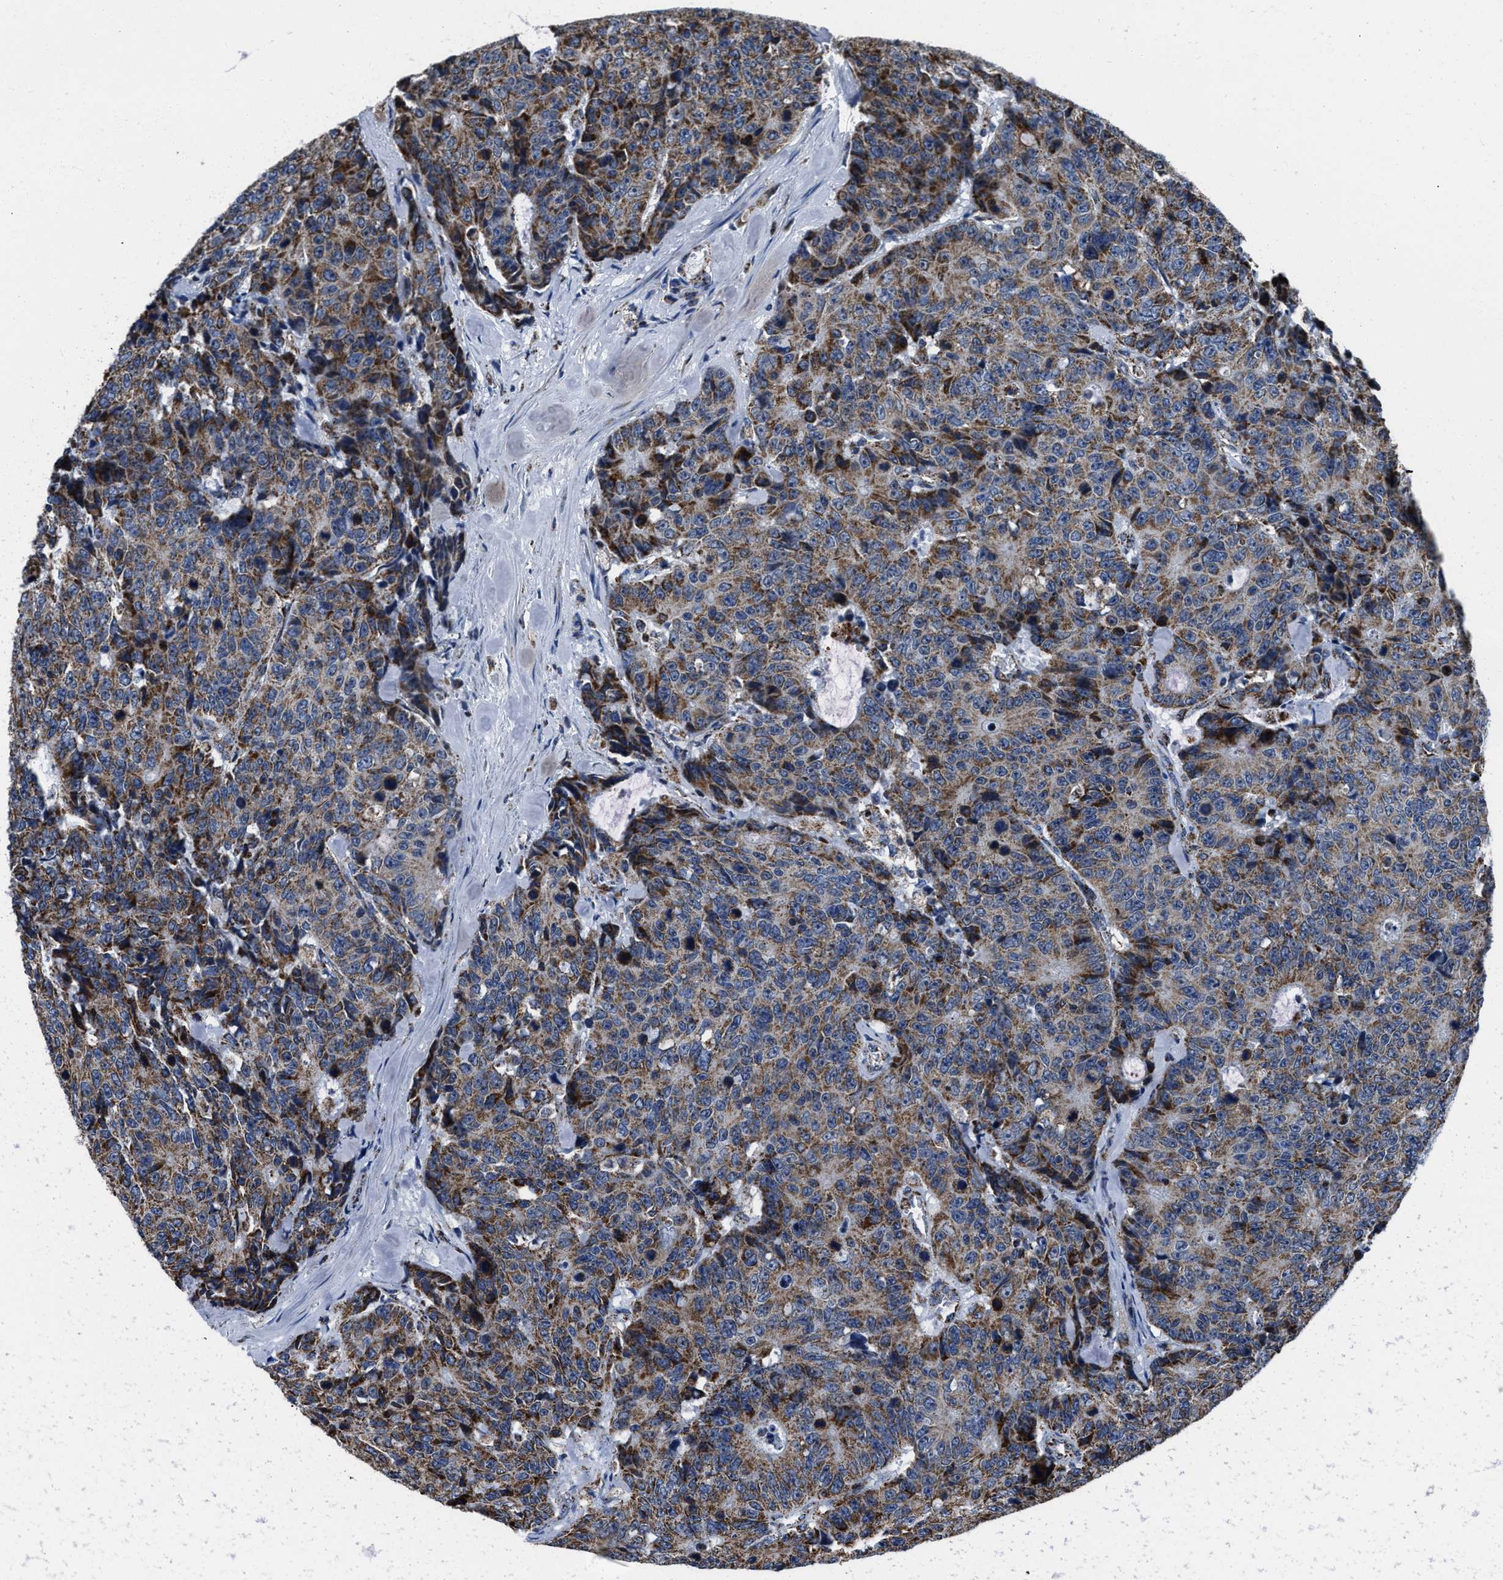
{"staining": {"intensity": "moderate", "quantity": ">75%", "location": "cytoplasmic/membranous"}, "tissue": "colorectal cancer", "cell_type": "Tumor cells", "image_type": "cancer", "snomed": [{"axis": "morphology", "description": "Adenocarcinoma, NOS"}, {"axis": "topography", "description": "Colon"}], "caption": "Immunohistochemical staining of human adenocarcinoma (colorectal) shows medium levels of moderate cytoplasmic/membranous positivity in approximately >75% of tumor cells.", "gene": "NSD3", "patient": {"sex": "female", "age": 86}}